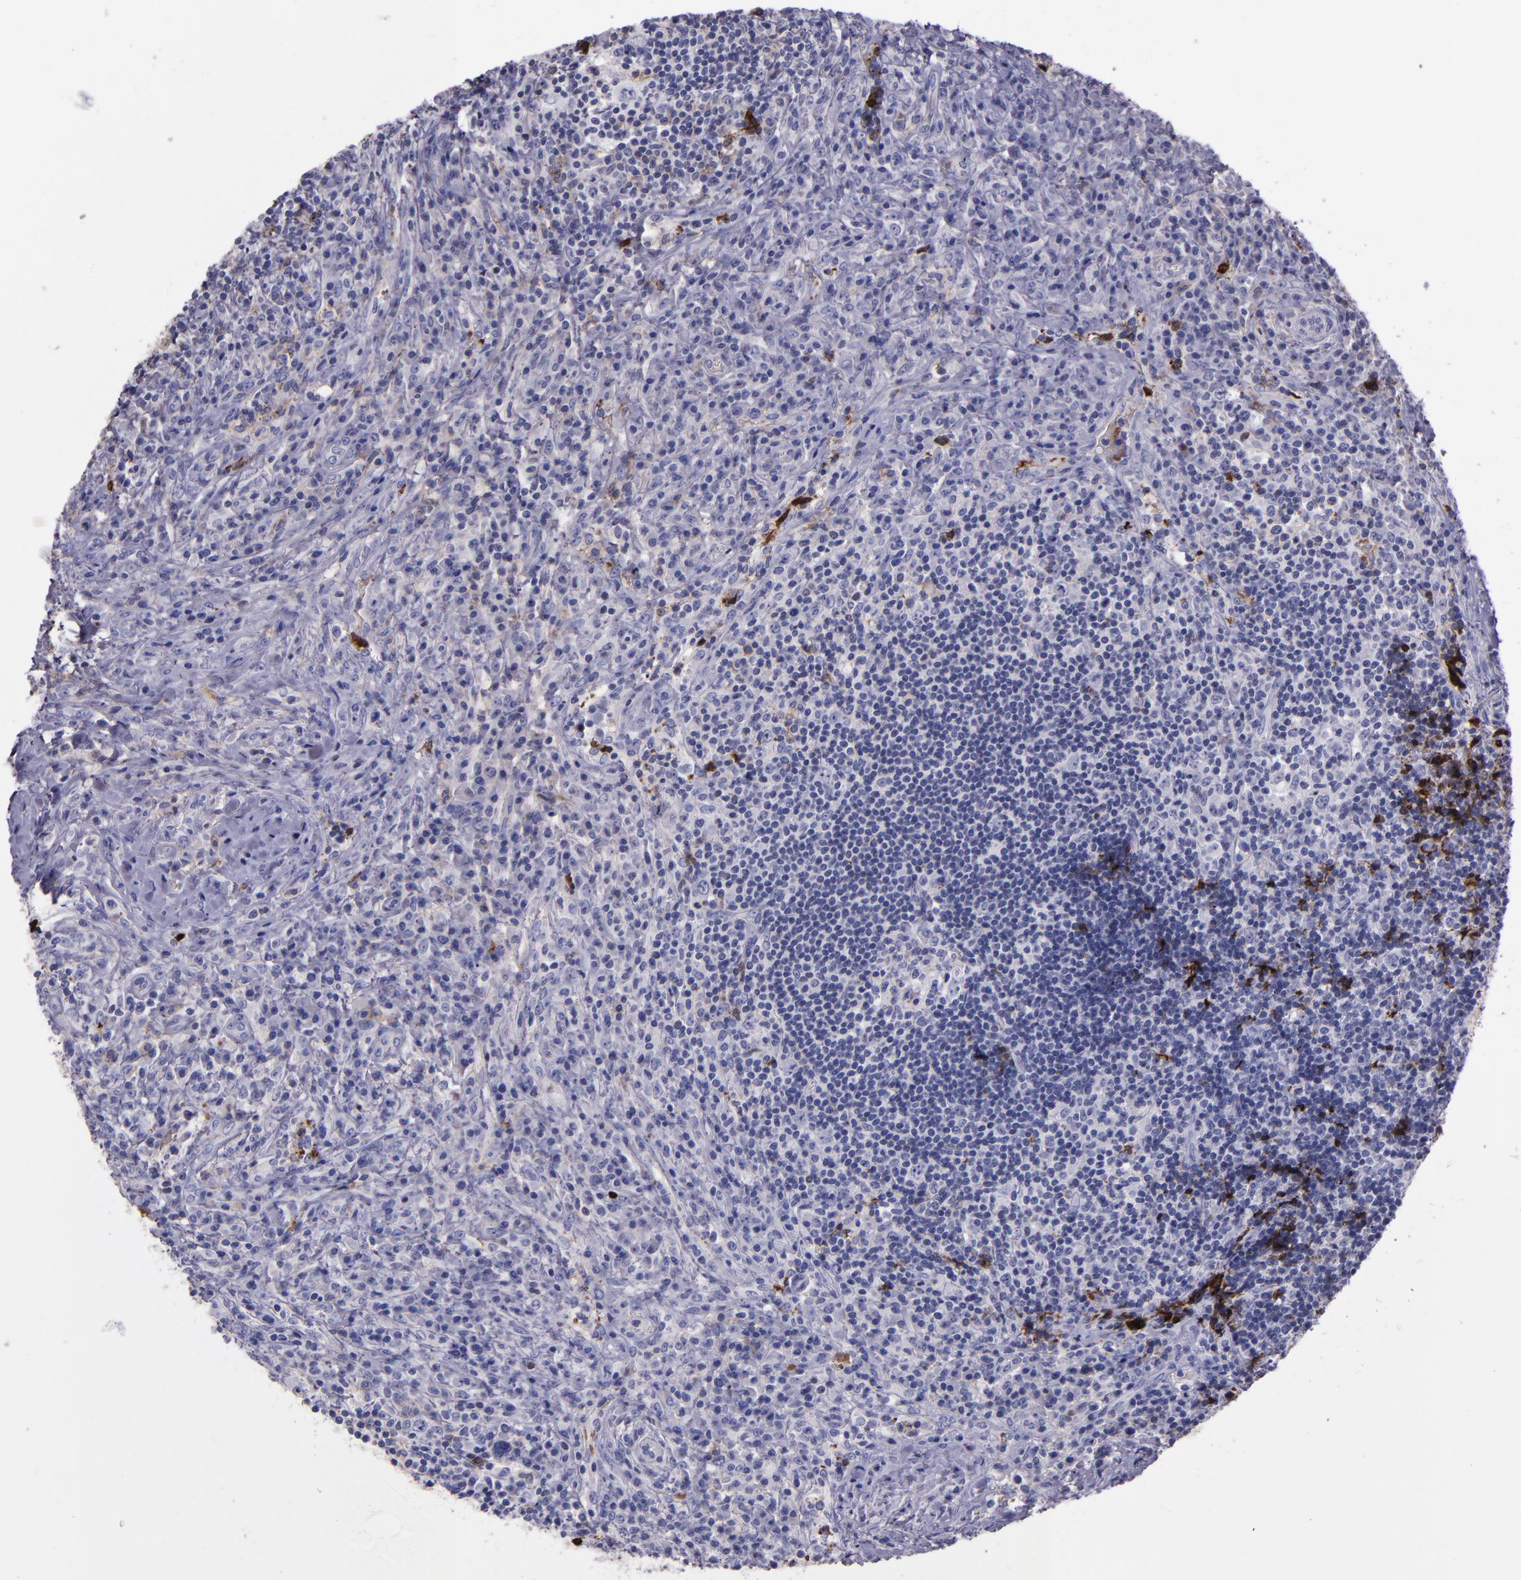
{"staining": {"intensity": "negative", "quantity": "none", "location": "none"}, "tissue": "lymphoma", "cell_type": "Tumor cells", "image_type": "cancer", "snomed": [{"axis": "morphology", "description": "Hodgkin's disease, NOS"}, {"axis": "topography", "description": "Lymph node"}], "caption": "Immunohistochemistry image of human lymphoma stained for a protein (brown), which reveals no staining in tumor cells.", "gene": "APOH", "patient": {"sex": "female", "age": 25}}